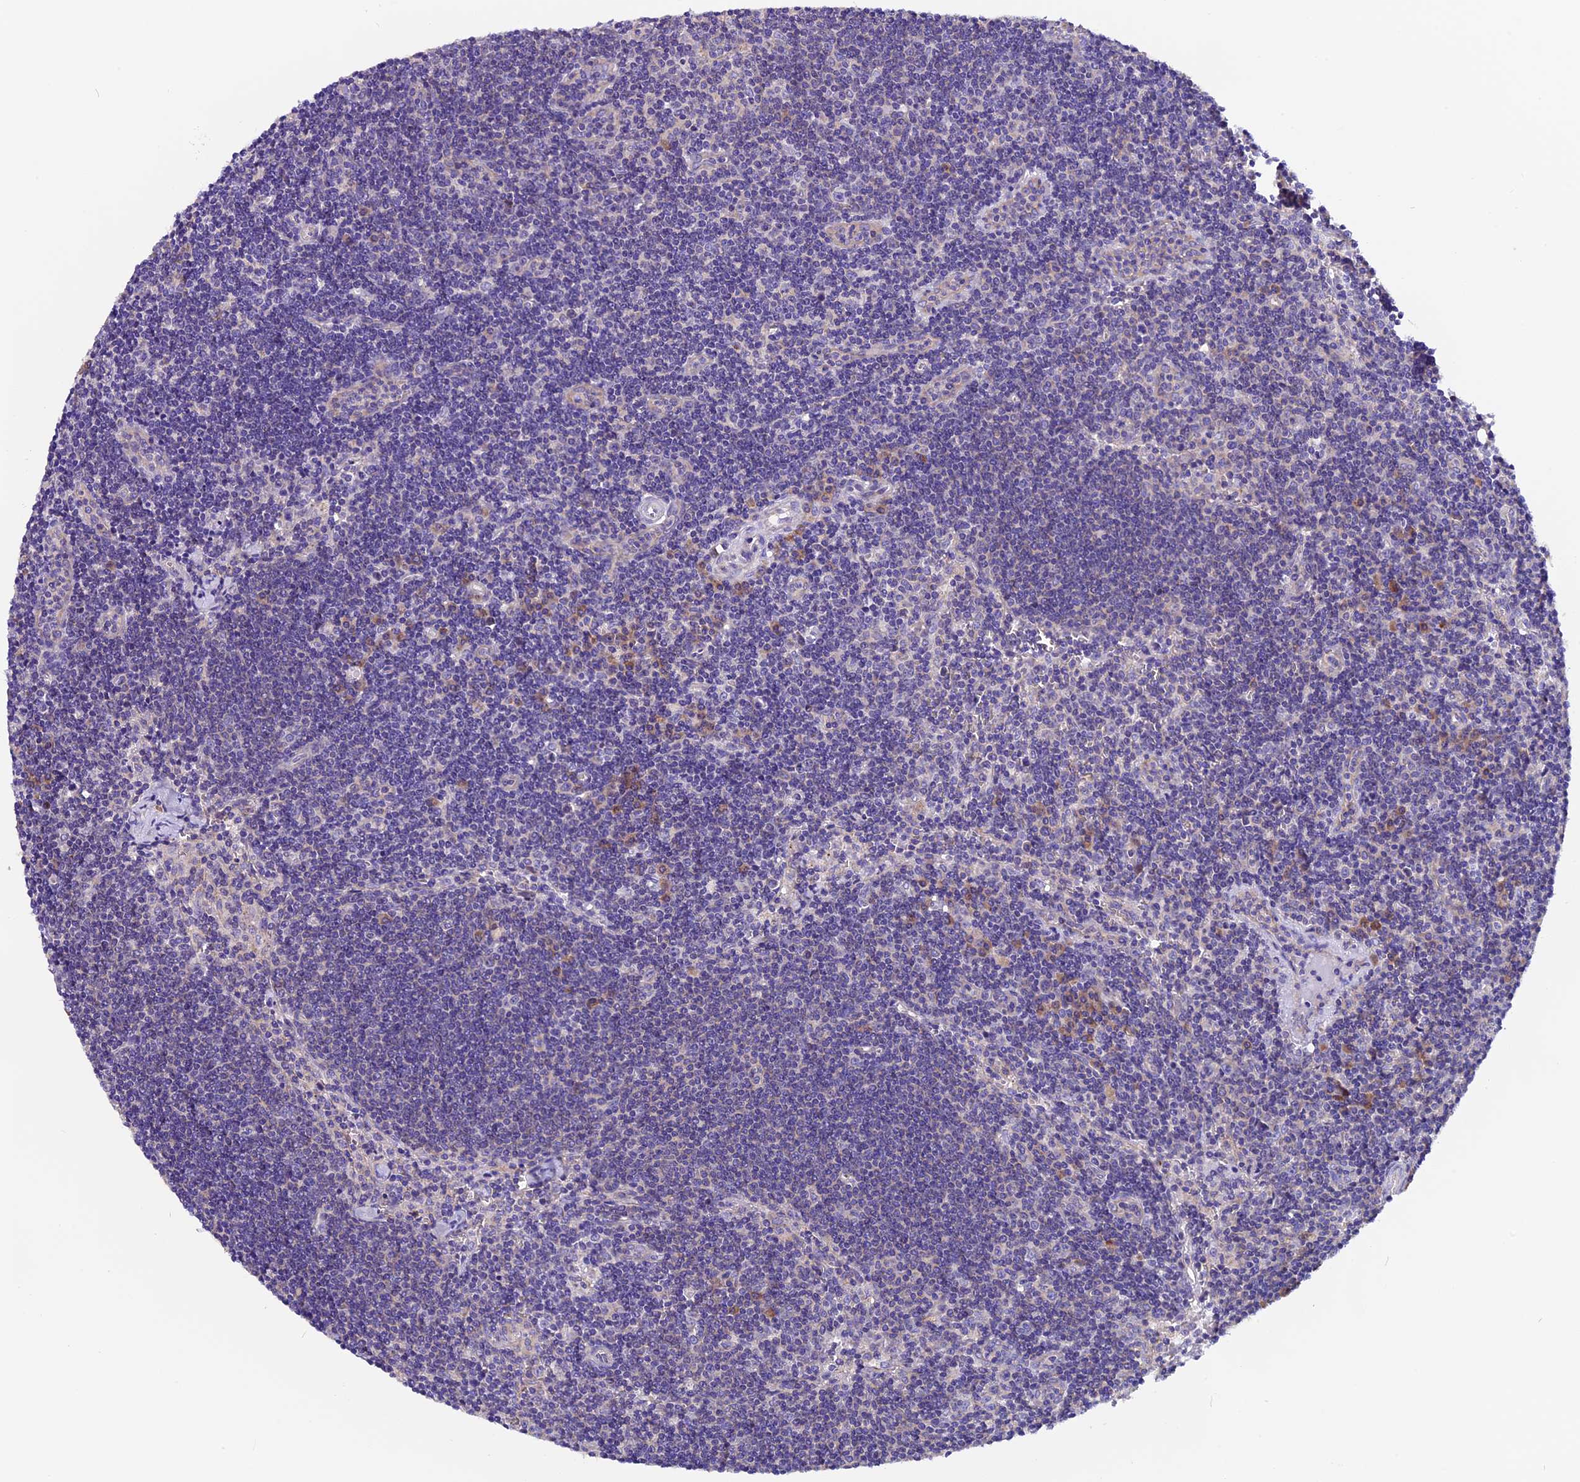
{"staining": {"intensity": "weak", "quantity": "<25%", "location": "cytoplasmic/membranous"}, "tissue": "lymph node", "cell_type": "Germinal center cells", "image_type": "normal", "snomed": [{"axis": "morphology", "description": "Normal tissue, NOS"}, {"axis": "topography", "description": "Lymph node"}], "caption": "IHC micrograph of benign lymph node stained for a protein (brown), which demonstrates no positivity in germinal center cells.", "gene": "COMTD1", "patient": {"sex": "female", "age": 32}}